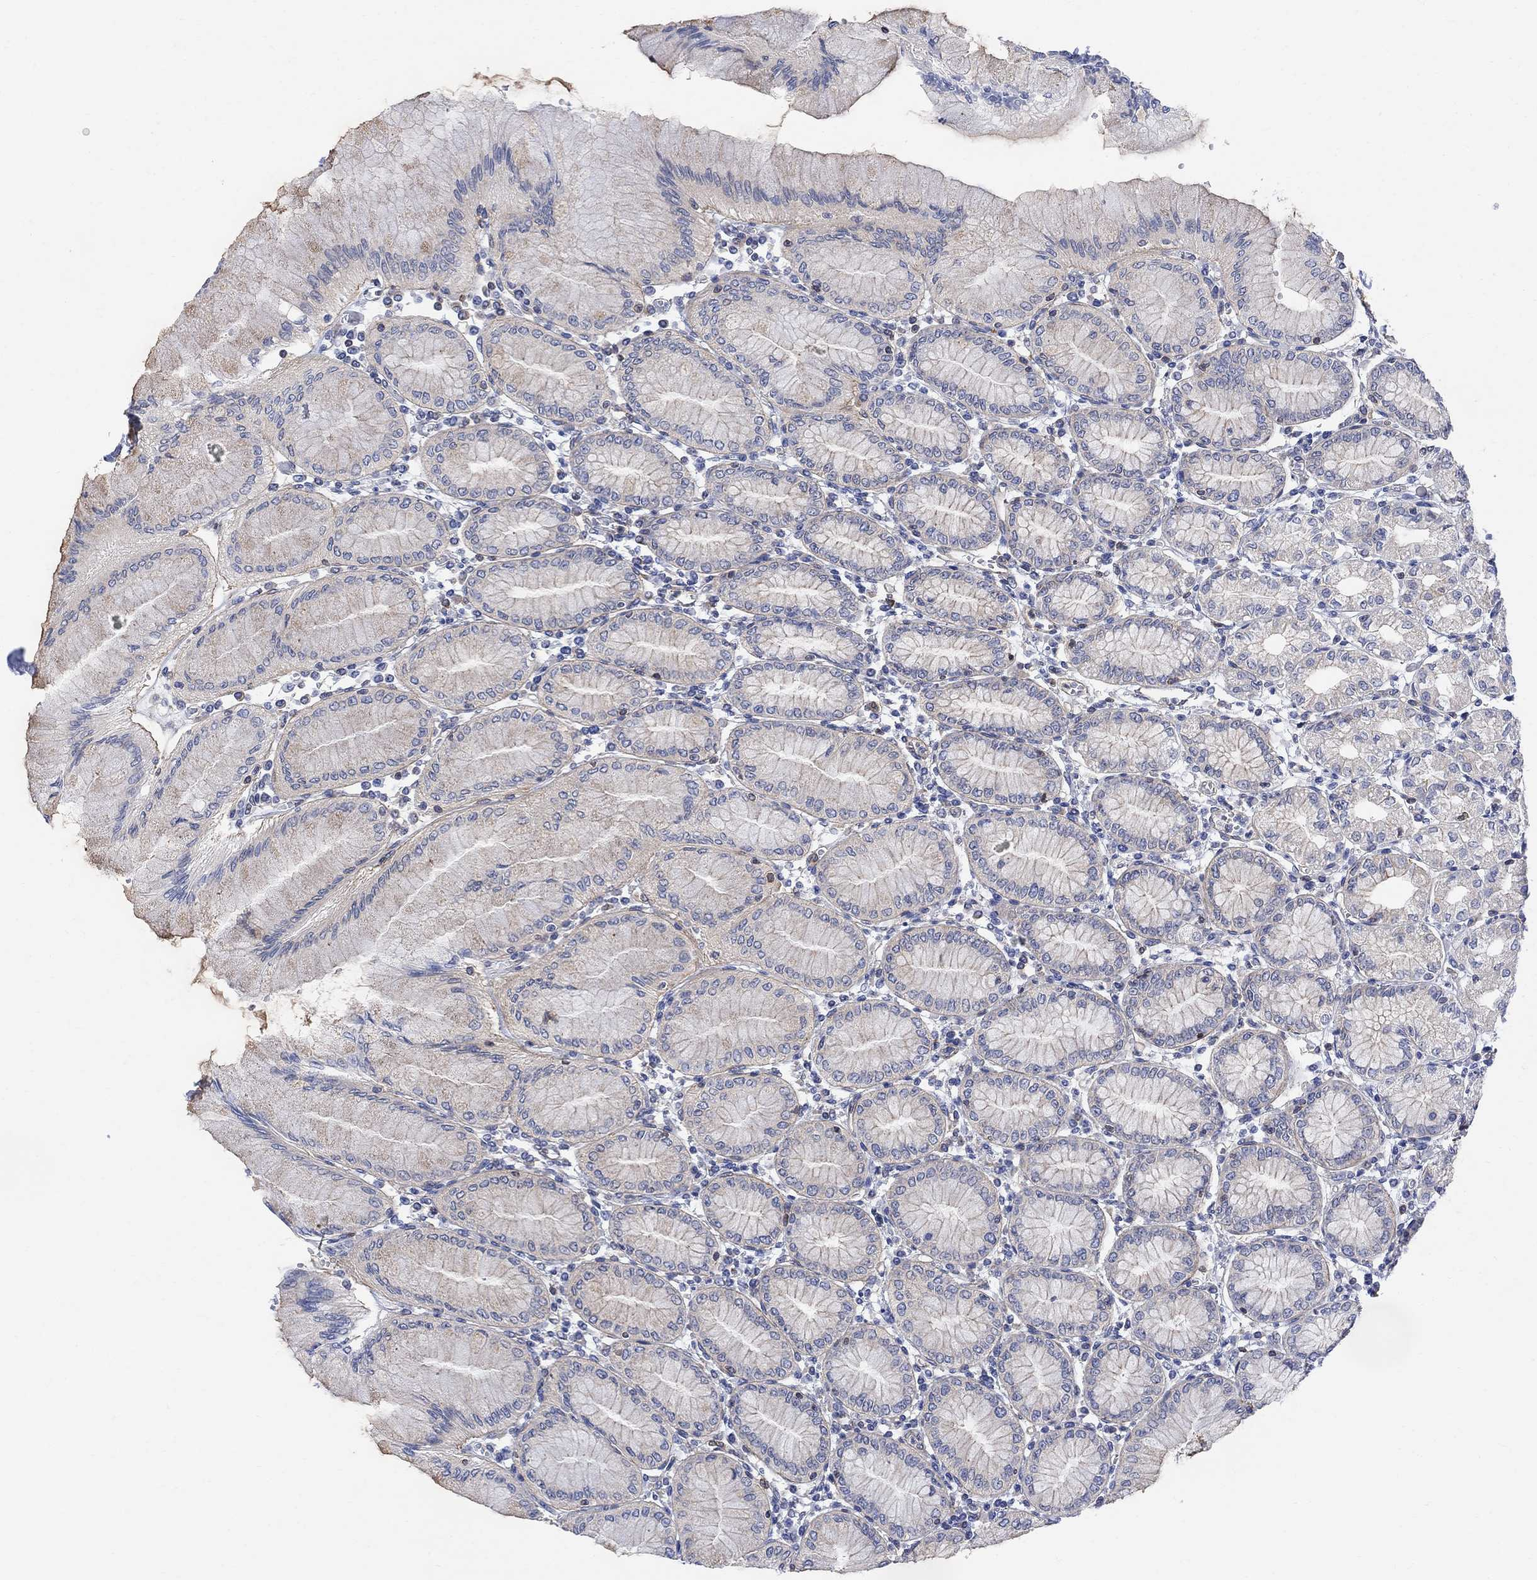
{"staining": {"intensity": "weak", "quantity": "<25%", "location": "cytoplasmic/membranous"}, "tissue": "stomach", "cell_type": "Glandular cells", "image_type": "normal", "snomed": [{"axis": "morphology", "description": "Normal tissue, NOS"}, {"axis": "topography", "description": "Skeletal muscle"}, {"axis": "topography", "description": "Stomach"}], "caption": "IHC micrograph of normal stomach: human stomach stained with DAB displays no significant protein positivity in glandular cells. (DAB IHC with hematoxylin counter stain).", "gene": "GBP5", "patient": {"sex": "female", "age": 57}}